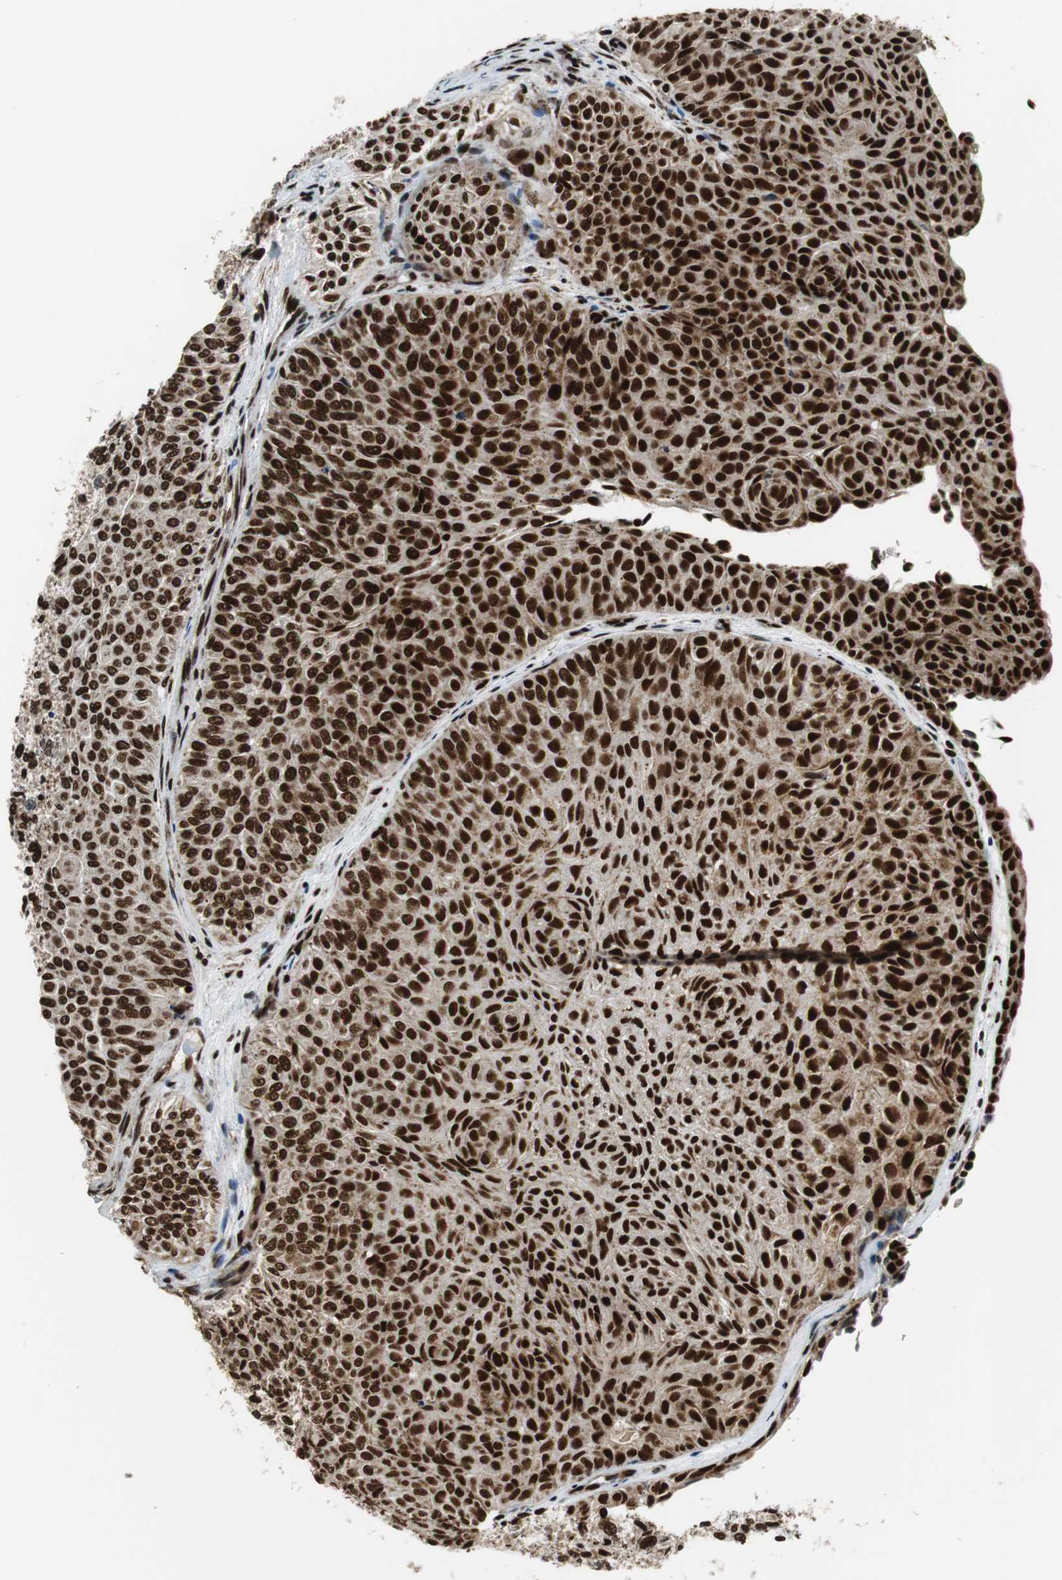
{"staining": {"intensity": "strong", "quantity": ">75%", "location": "nuclear"}, "tissue": "urothelial cancer", "cell_type": "Tumor cells", "image_type": "cancer", "snomed": [{"axis": "morphology", "description": "Urothelial carcinoma, Low grade"}, {"axis": "topography", "description": "Urinary bladder"}], "caption": "Strong nuclear positivity for a protein is seen in approximately >75% of tumor cells of urothelial carcinoma (low-grade) using immunohistochemistry.", "gene": "HDAC1", "patient": {"sex": "male", "age": 78}}